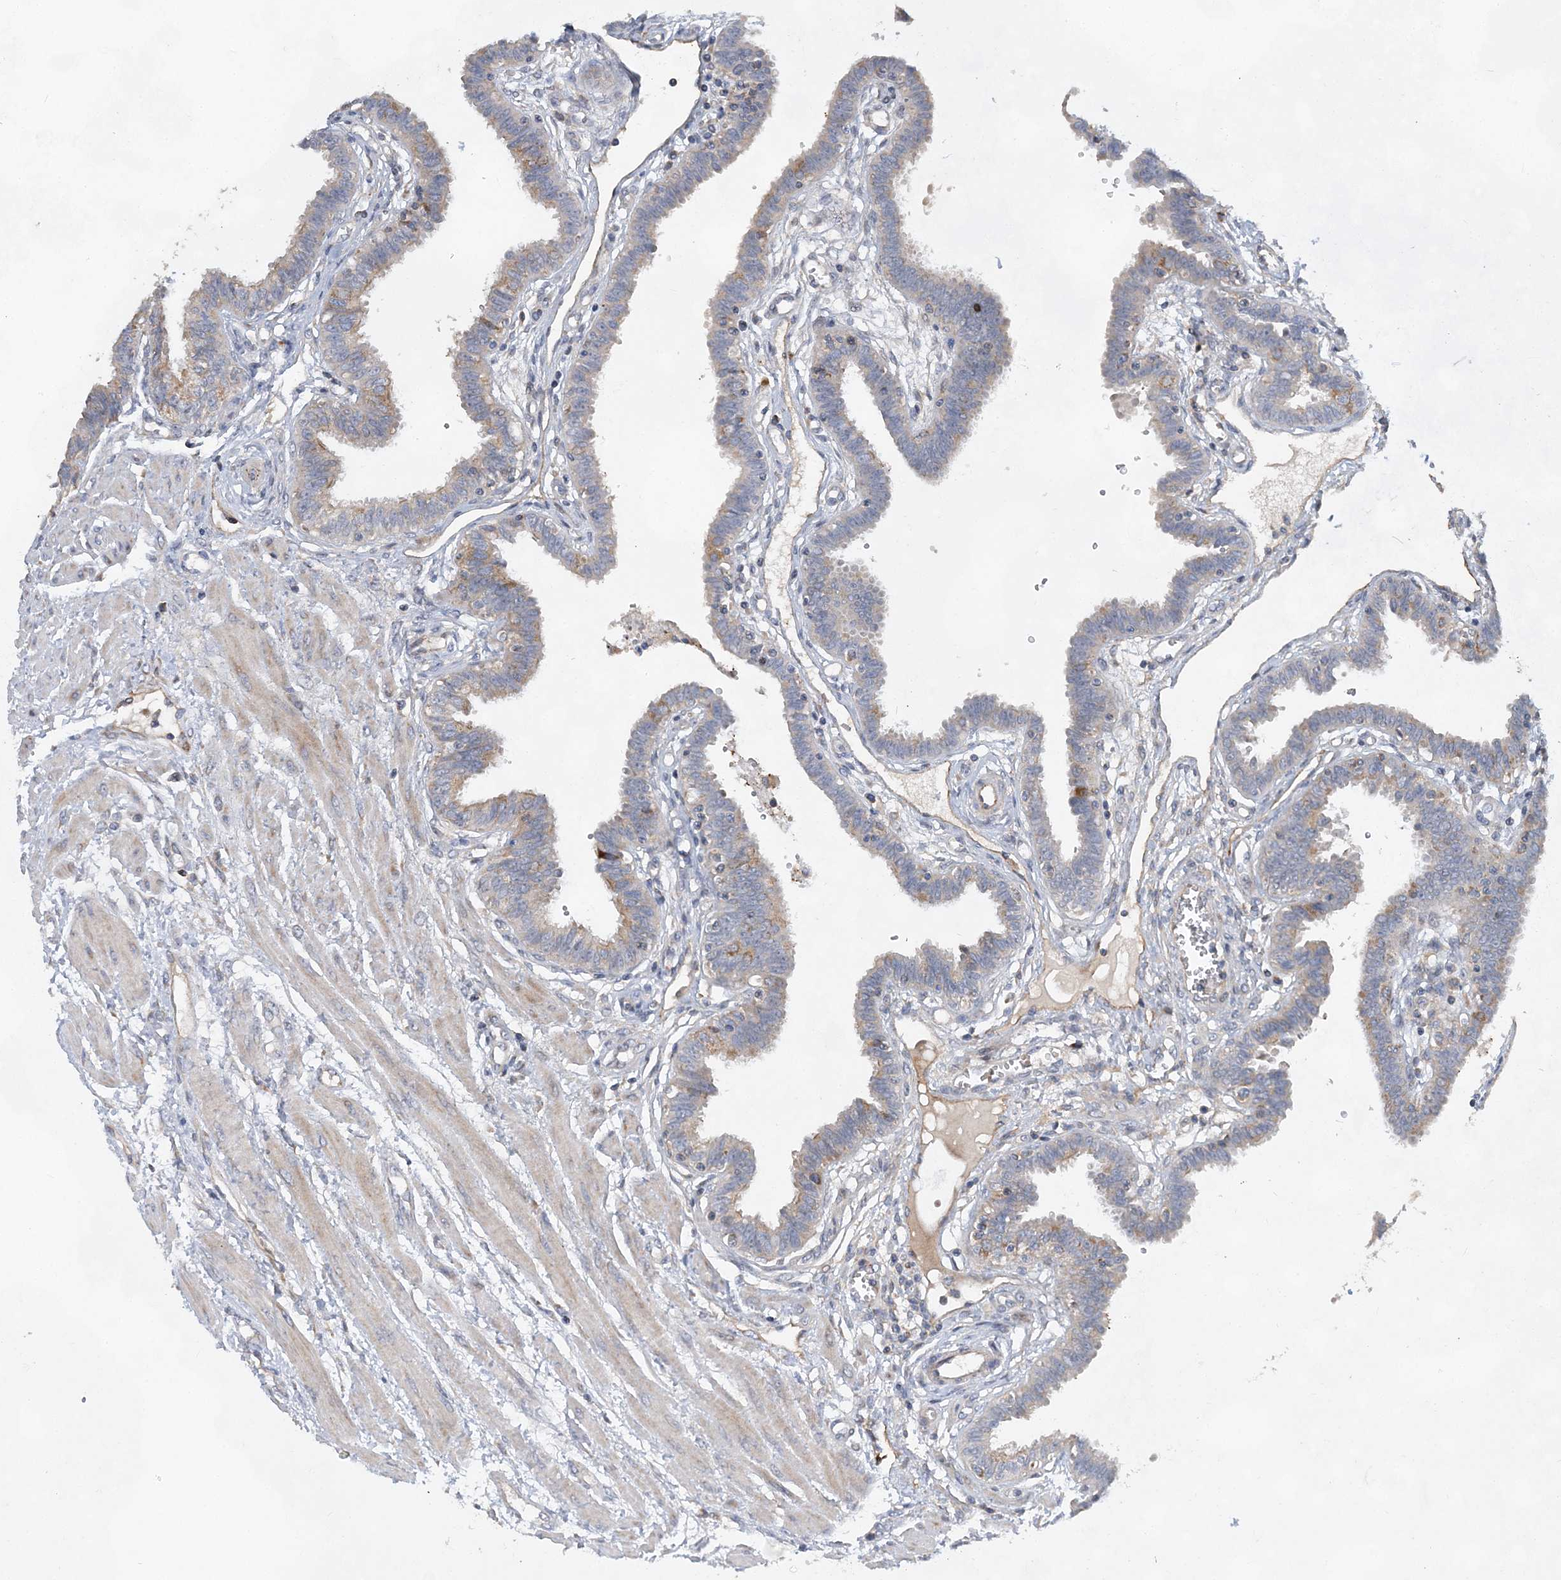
{"staining": {"intensity": "moderate", "quantity": "25%-75%", "location": "cytoplasmic/membranous"}, "tissue": "fallopian tube", "cell_type": "Glandular cells", "image_type": "normal", "snomed": [{"axis": "morphology", "description": "Normal tissue, NOS"}, {"axis": "topography", "description": "Fallopian tube"}], "caption": "Benign fallopian tube shows moderate cytoplasmic/membranous expression in approximately 25%-75% of glandular cells.", "gene": "TRAPPC13", "patient": {"sex": "female", "age": 32}}